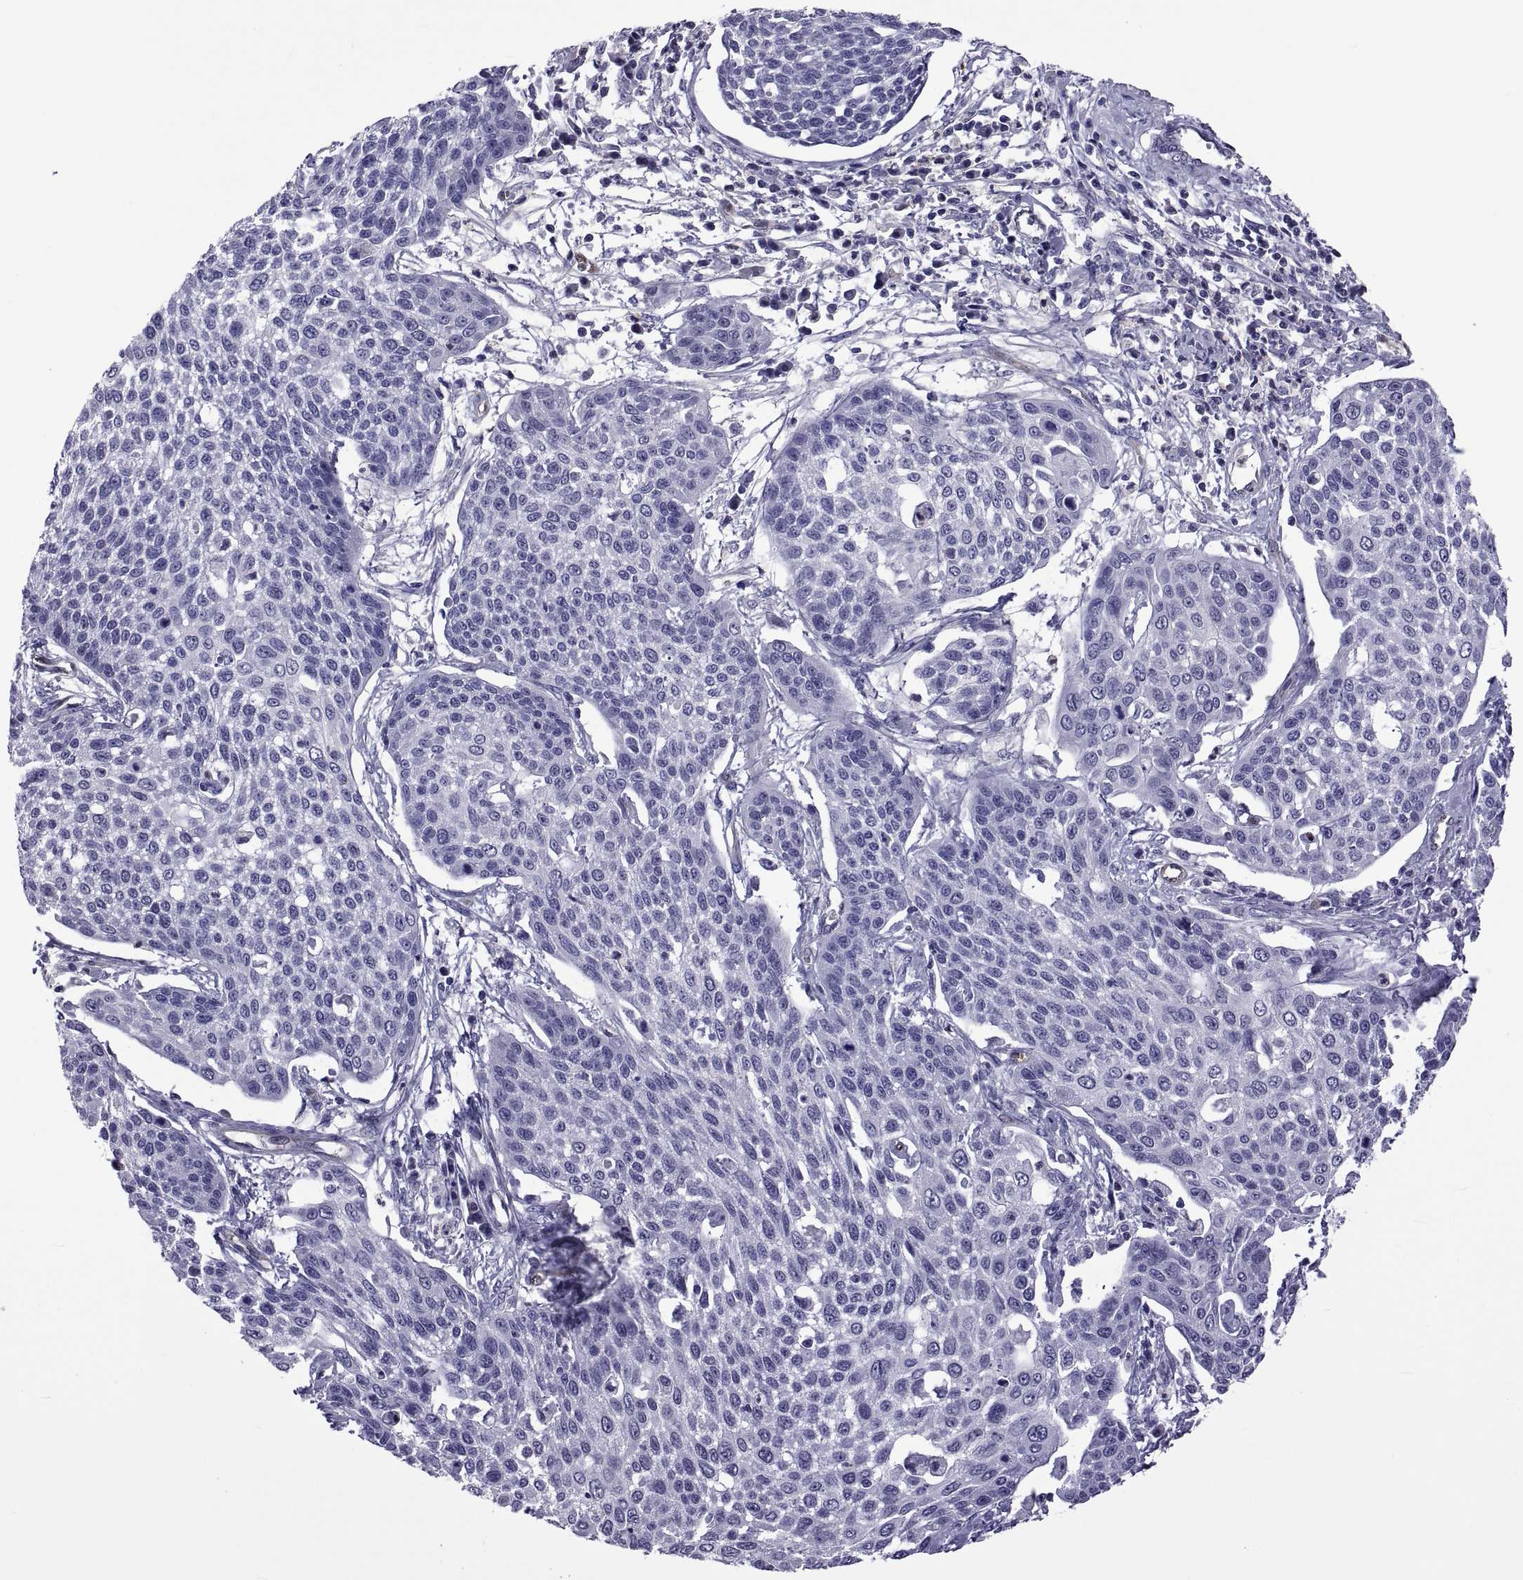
{"staining": {"intensity": "negative", "quantity": "none", "location": "none"}, "tissue": "cervical cancer", "cell_type": "Tumor cells", "image_type": "cancer", "snomed": [{"axis": "morphology", "description": "Squamous cell carcinoma, NOS"}, {"axis": "topography", "description": "Cervix"}], "caption": "An image of human cervical squamous cell carcinoma is negative for staining in tumor cells.", "gene": "LCN9", "patient": {"sex": "female", "age": 34}}